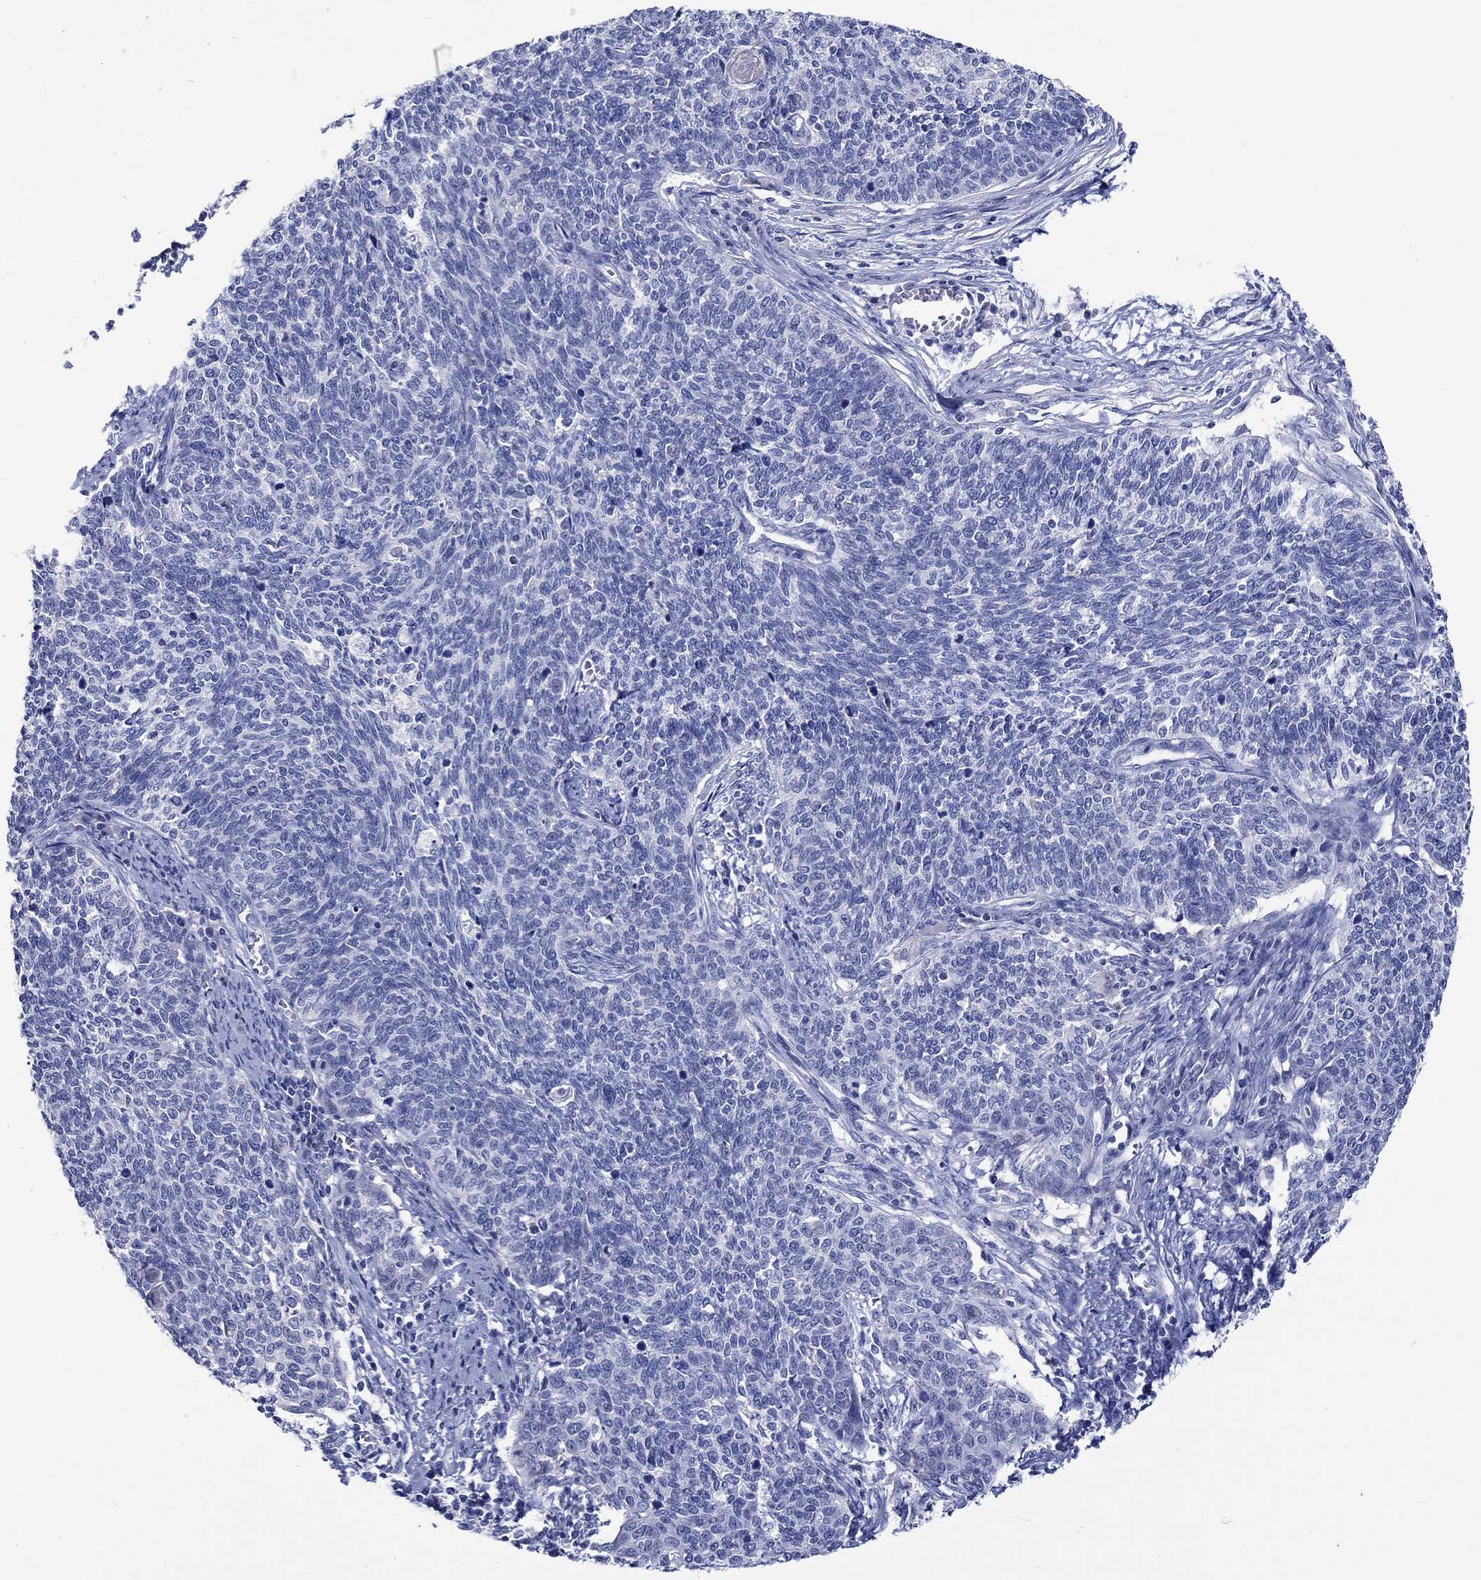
{"staining": {"intensity": "negative", "quantity": "none", "location": "none"}, "tissue": "cervical cancer", "cell_type": "Tumor cells", "image_type": "cancer", "snomed": [{"axis": "morphology", "description": "Squamous cell carcinoma, NOS"}, {"axis": "topography", "description": "Cervix"}], "caption": "Micrograph shows no significant protein expression in tumor cells of cervical cancer (squamous cell carcinoma).", "gene": "KLHL35", "patient": {"sex": "female", "age": 39}}